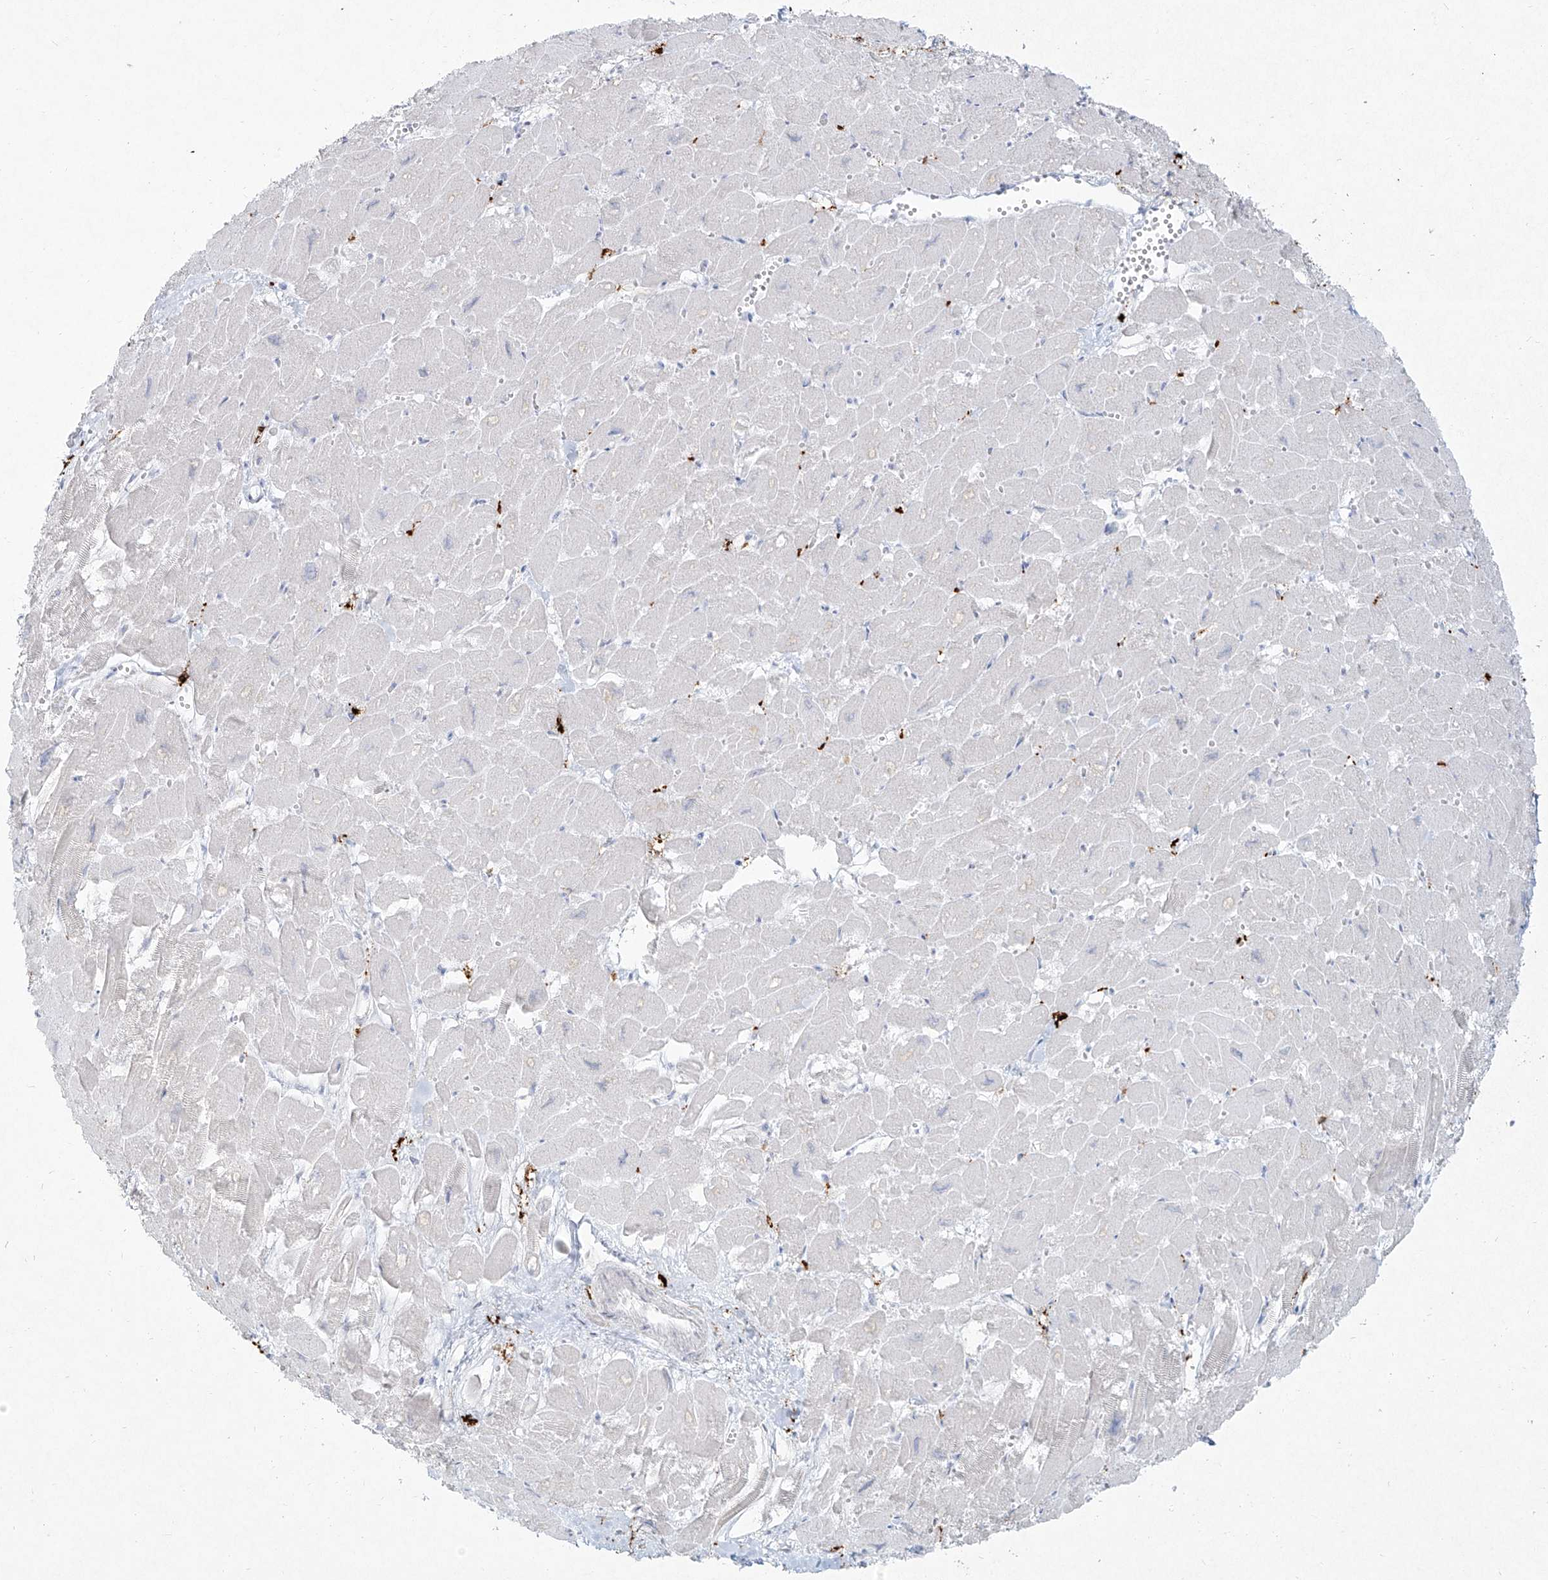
{"staining": {"intensity": "negative", "quantity": "none", "location": "none"}, "tissue": "heart muscle", "cell_type": "Cardiomyocytes", "image_type": "normal", "snomed": [{"axis": "morphology", "description": "Normal tissue, NOS"}, {"axis": "topography", "description": "Heart"}], "caption": "A high-resolution photomicrograph shows immunohistochemistry staining of unremarkable heart muscle, which demonstrates no significant expression in cardiomyocytes.", "gene": "CD209", "patient": {"sex": "male", "age": 54}}